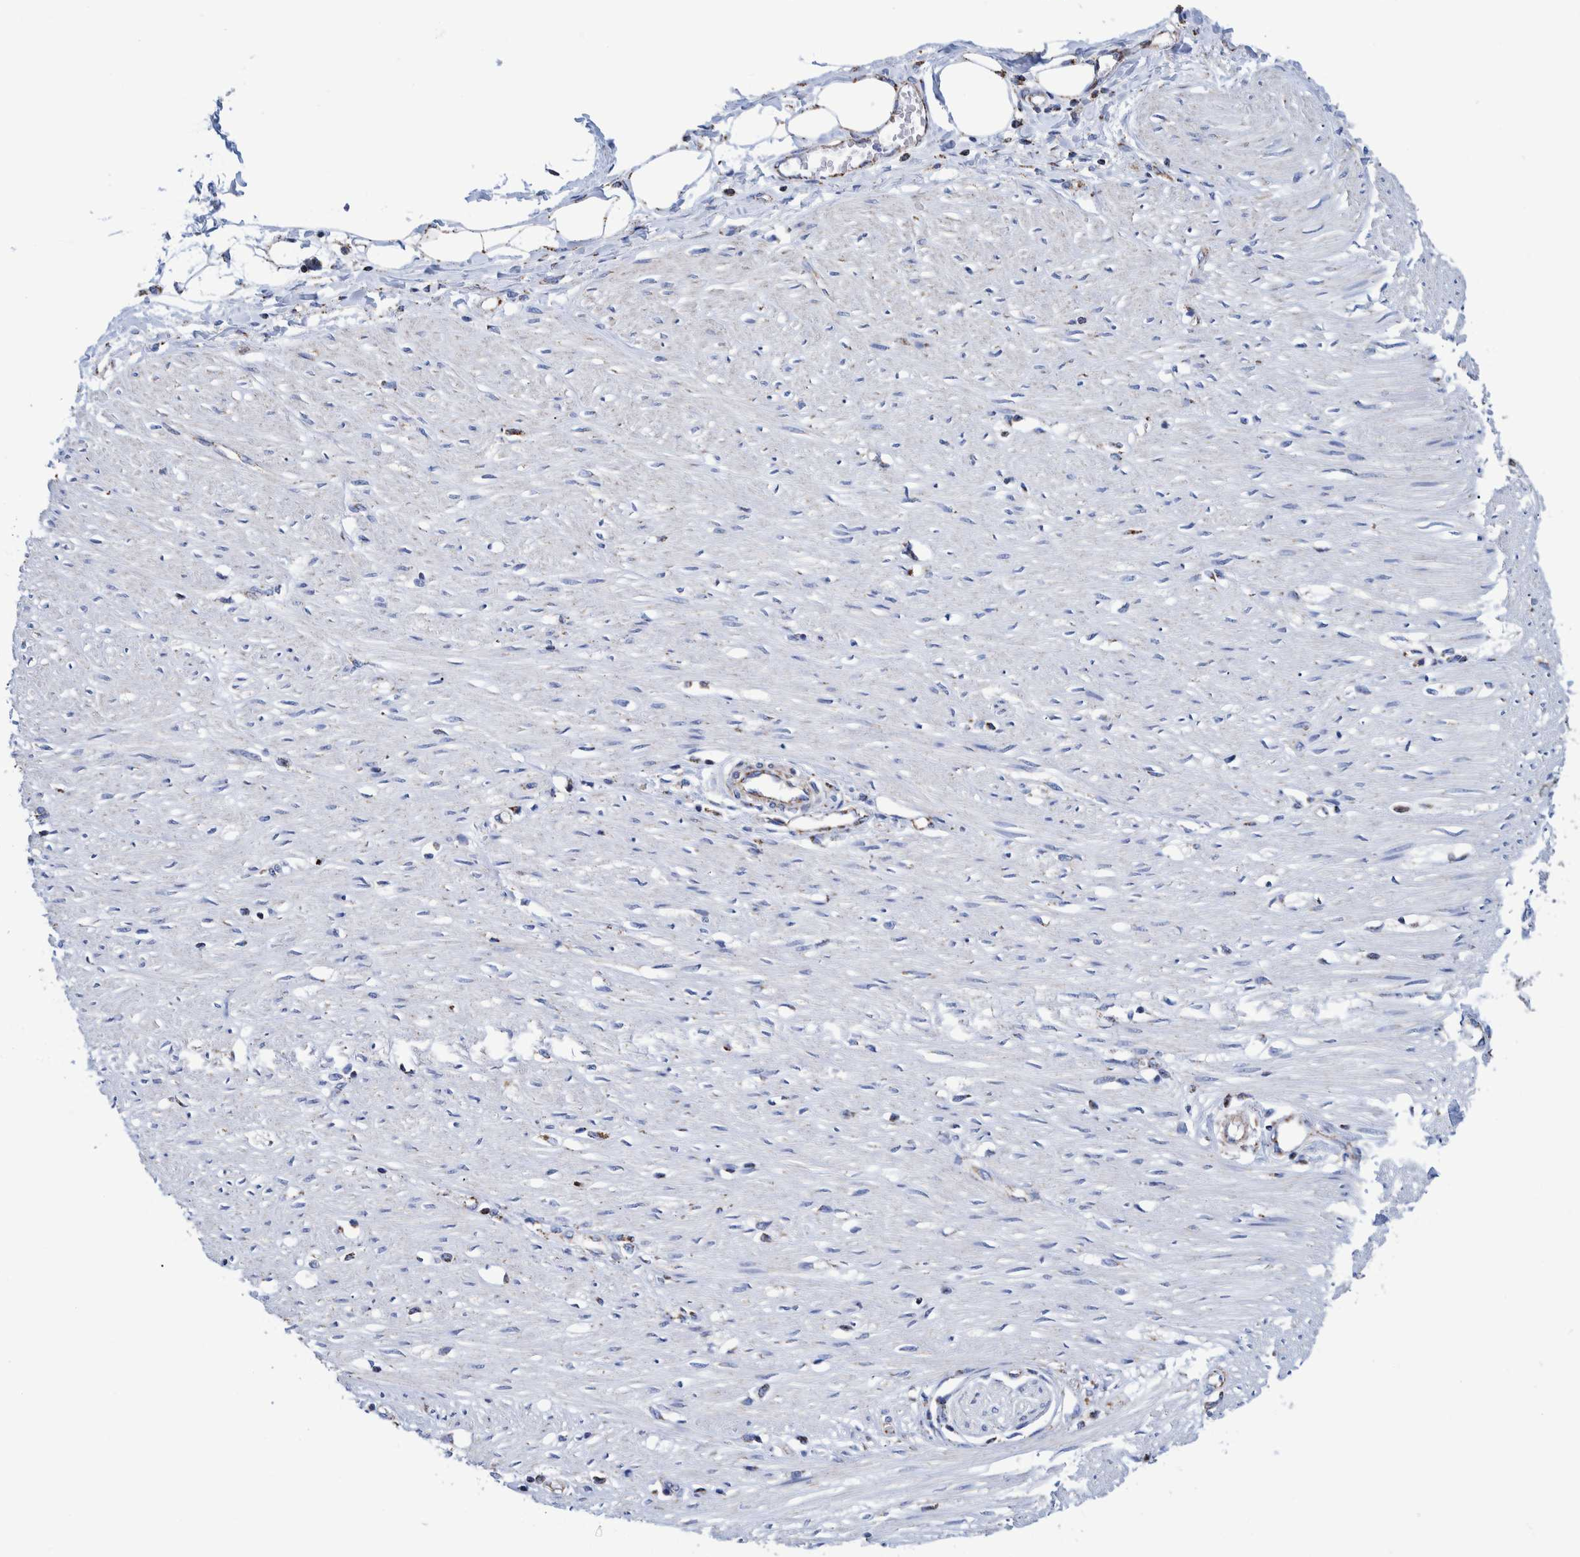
{"staining": {"intensity": "moderate", "quantity": "25%-75%", "location": "cytoplasmic/membranous"}, "tissue": "adipose tissue", "cell_type": "Adipocytes", "image_type": "normal", "snomed": [{"axis": "morphology", "description": "Normal tissue, NOS"}, {"axis": "morphology", "description": "Adenocarcinoma, NOS"}, {"axis": "topography", "description": "Colon"}, {"axis": "topography", "description": "Peripheral nerve tissue"}], "caption": "Brown immunohistochemical staining in normal human adipose tissue reveals moderate cytoplasmic/membranous expression in about 25%-75% of adipocytes.", "gene": "DECR1", "patient": {"sex": "male", "age": 14}}